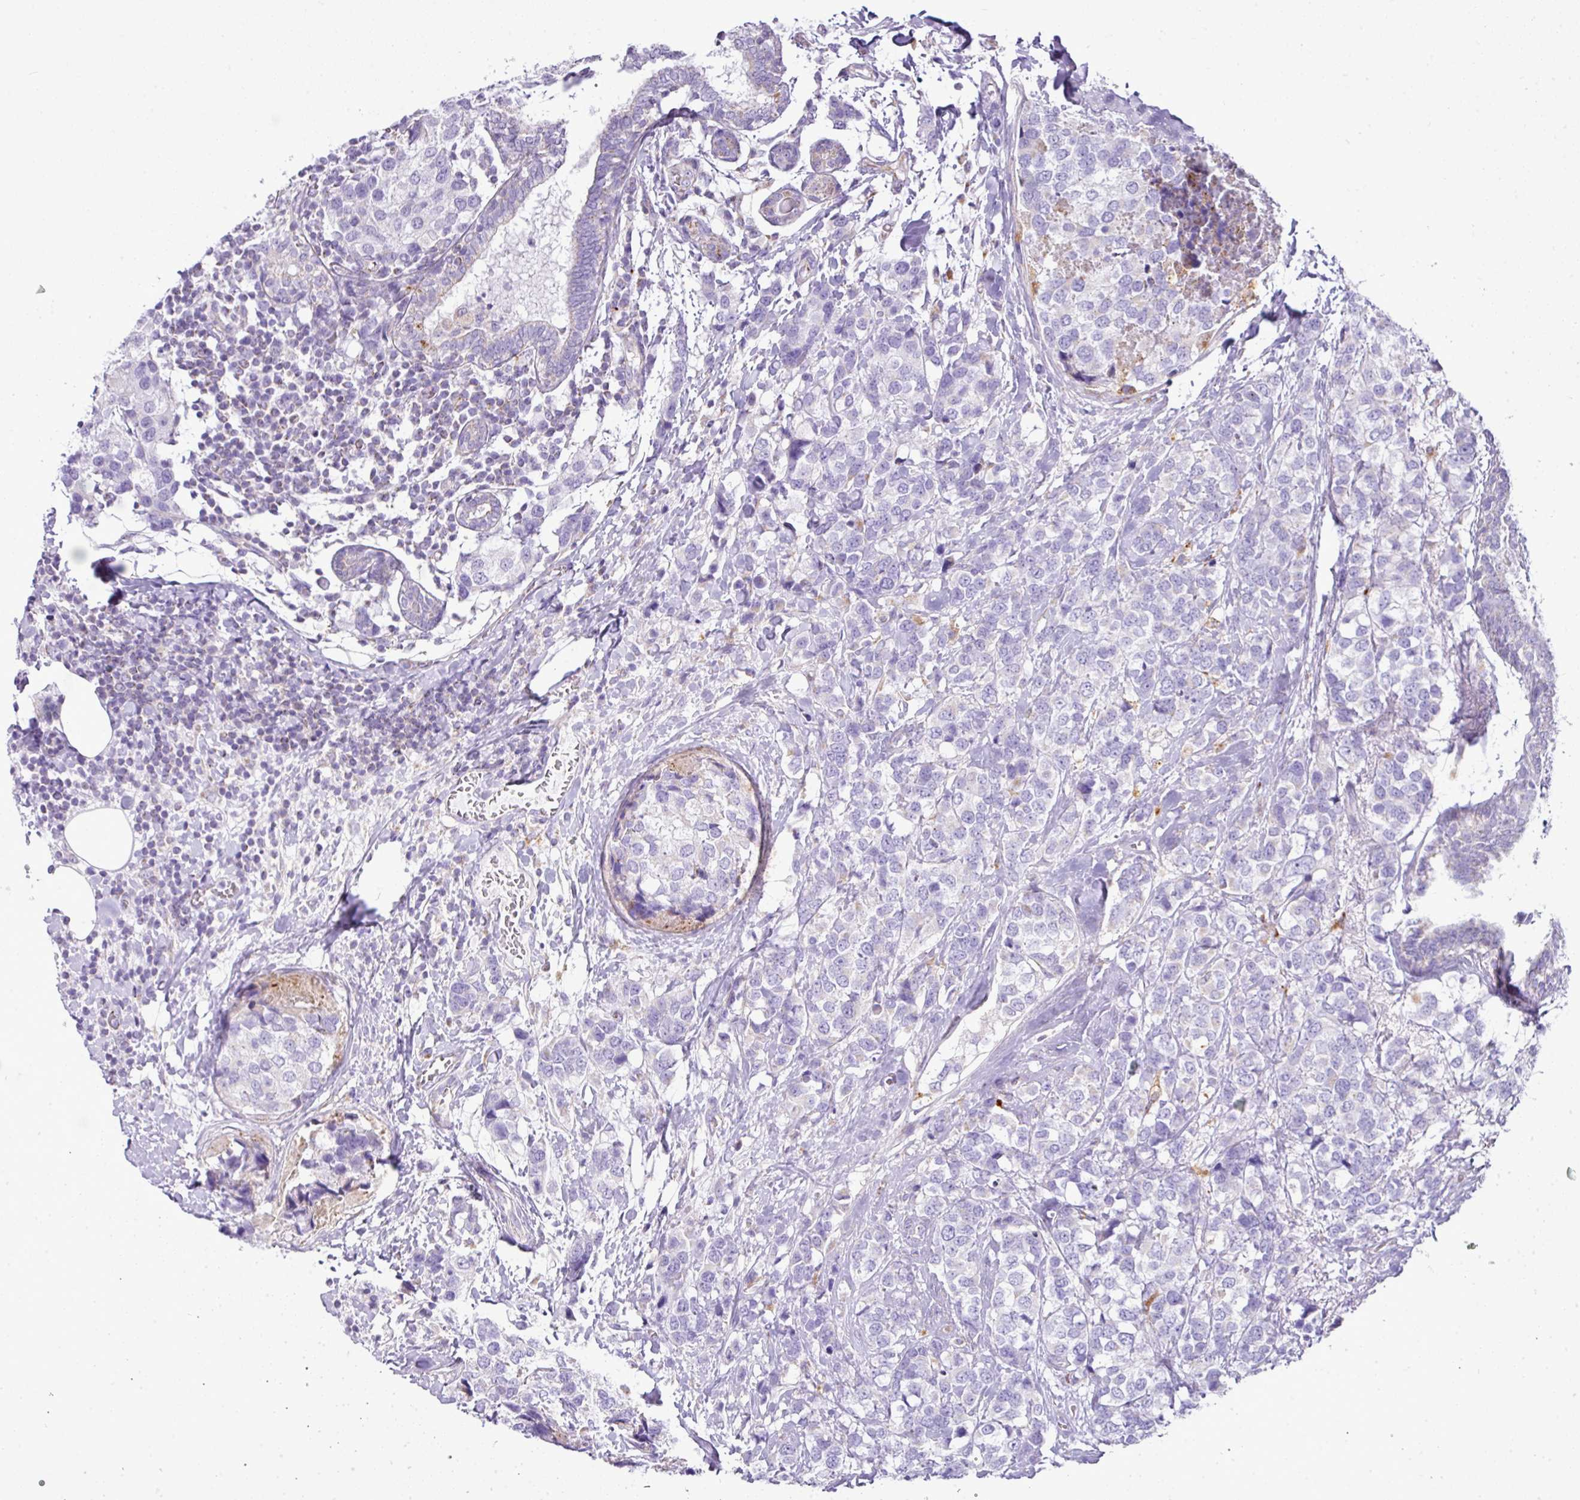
{"staining": {"intensity": "negative", "quantity": "none", "location": "none"}, "tissue": "breast cancer", "cell_type": "Tumor cells", "image_type": "cancer", "snomed": [{"axis": "morphology", "description": "Lobular carcinoma"}, {"axis": "topography", "description": "Breast"}], "caption": "Human breast cancer (lobular carcinoma) stained for a protein using immunohistochemistry (IHC) displays no staining in tumor cells.", "gene": "PGAP4", "patient": {"sex": "female", "age": 59}}